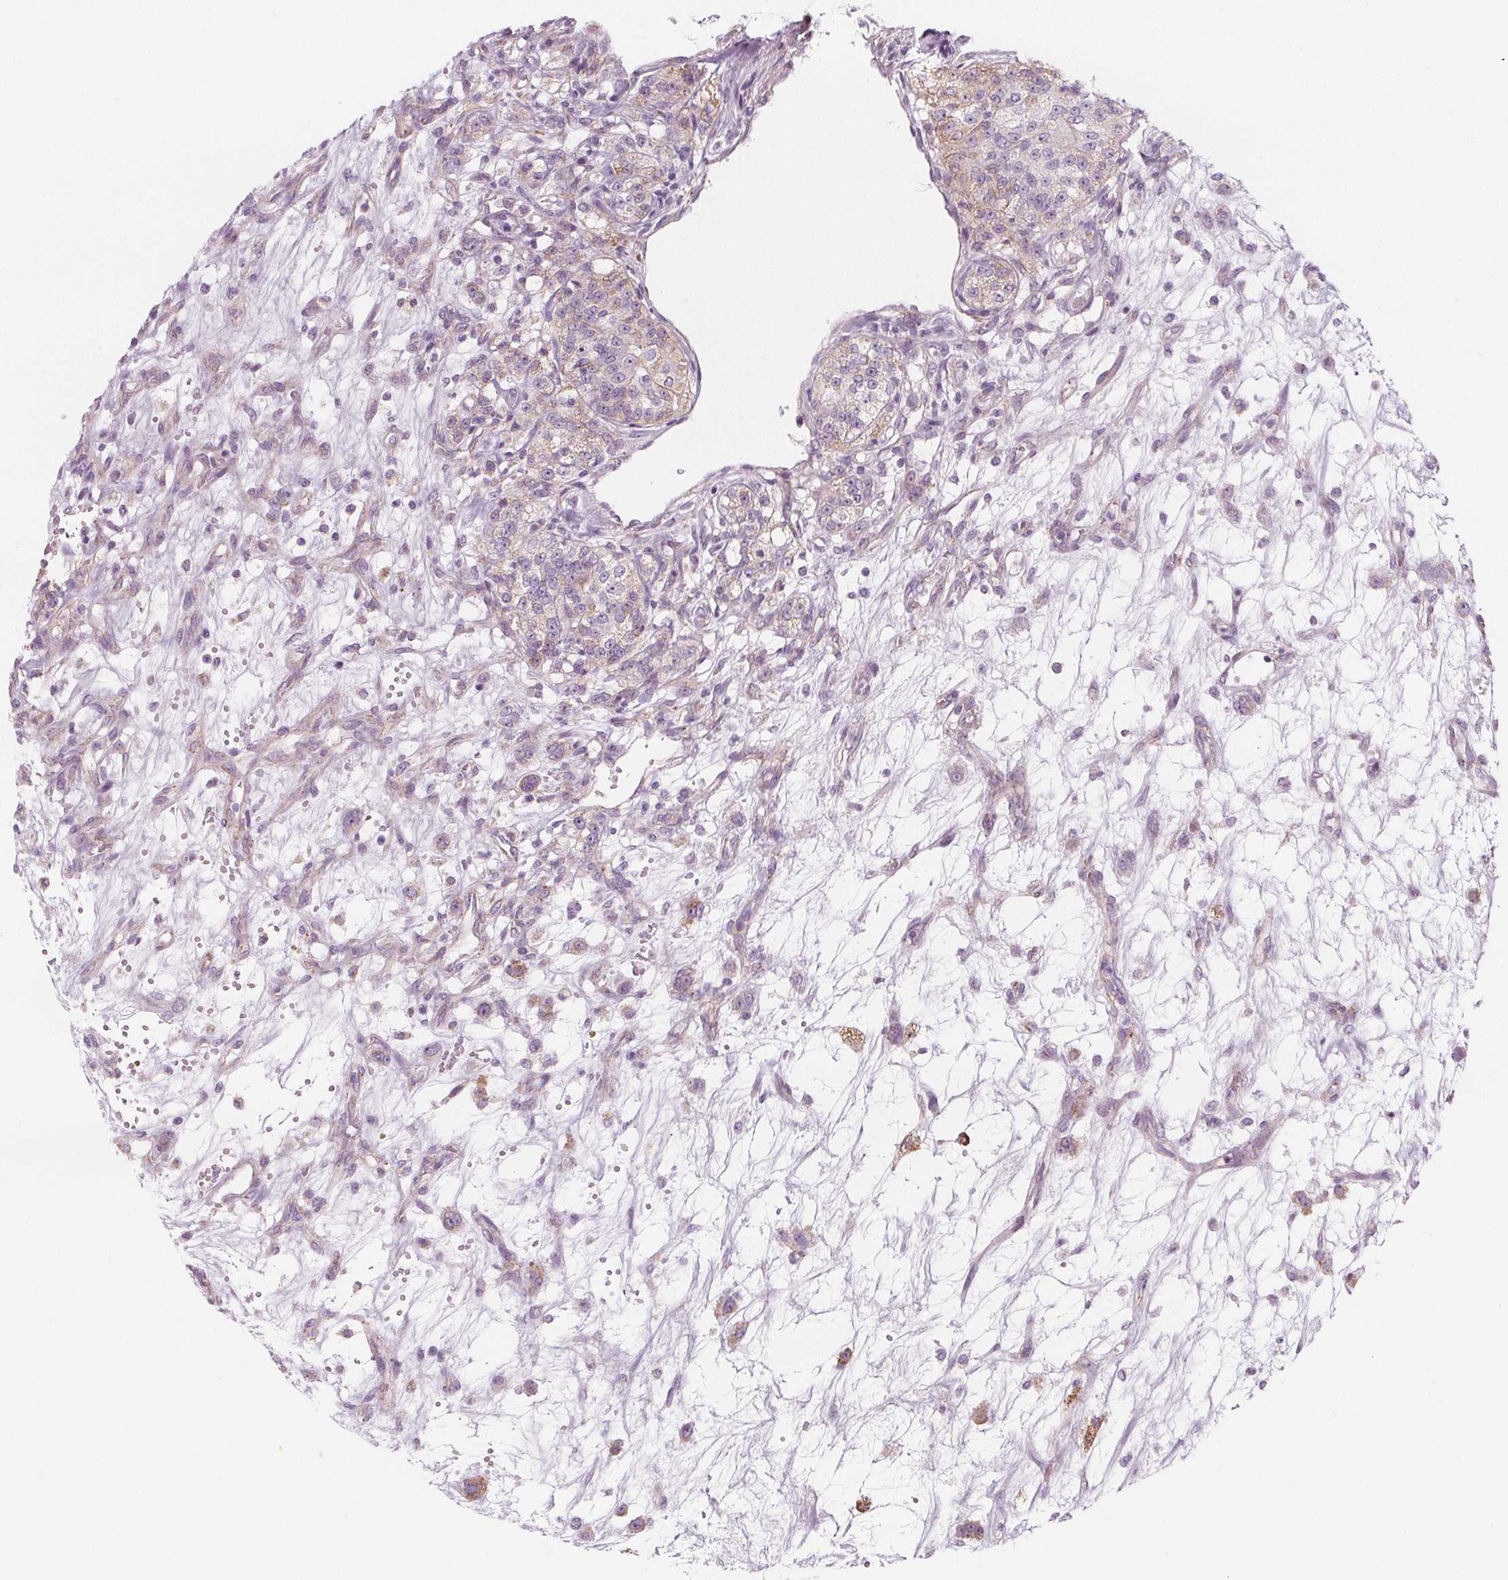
{"staining": {"intensity": "weak", "quantity": "<25%", "location": "cytoplasmic/membranous"}, "tissue": "renal cancer", "cell_type": "Tumor cells", "image_type": "cancer", "snomed": [{"axis": "morphology", "description": "Adenocarcinoma, NOS"}, {"axis": "topography", "description": "Kidney"}], "caption": "Tumor cells show no significant protein staining in renal cancer (adenocarcinoma).", "gene": "IL17C", "patient": {"sex": "female", "age": 63}}